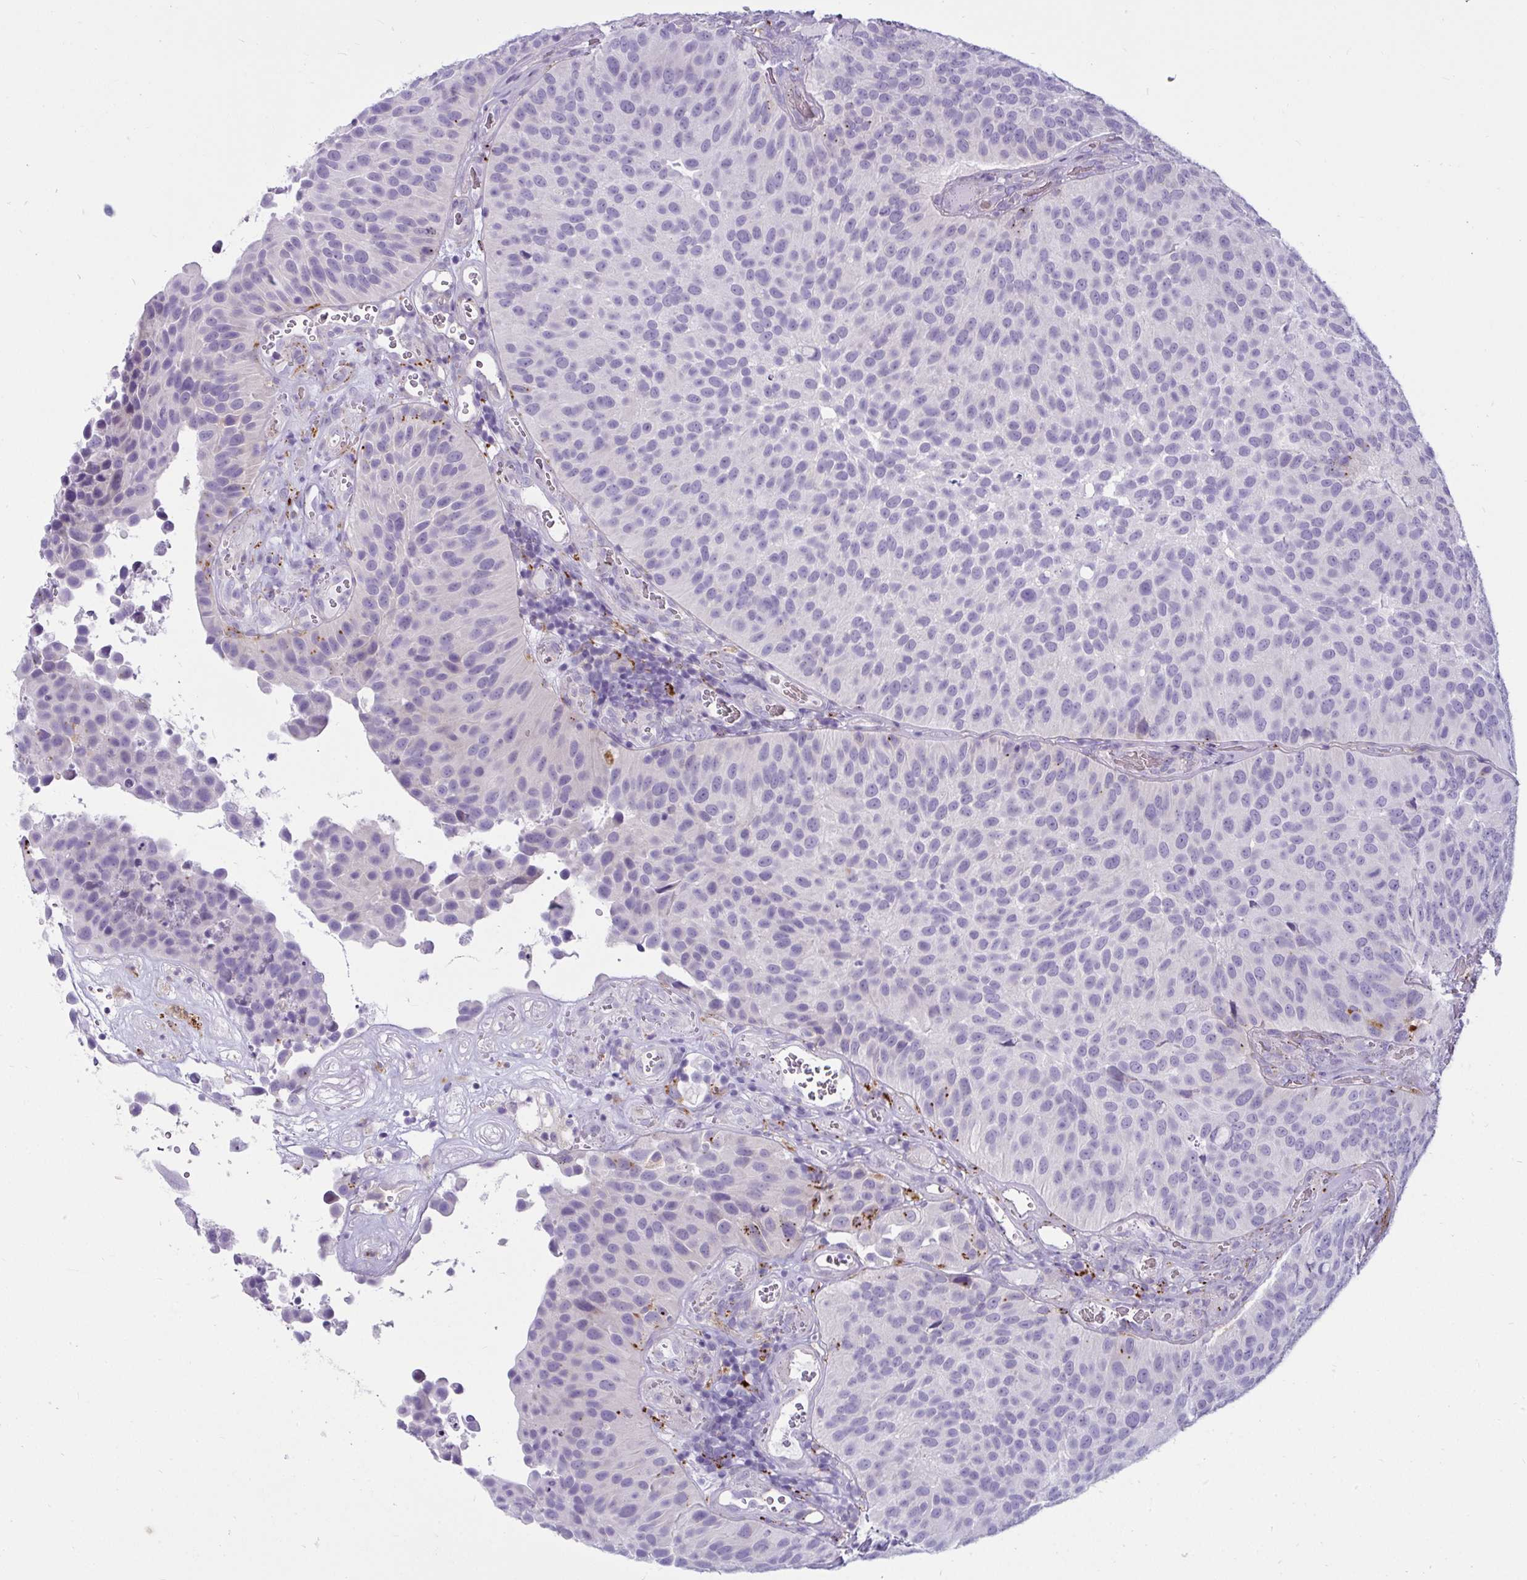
{"staining": {"intensity": "negative", "quantity": "none", "location": "none"}, "tissue": "urothelial cancer", "cell_type": "Tumor cells", "image_type": "cancer", "snomed": [{"axis": "morphology", "description": "Urothelial carcinoma, Low grade"}, {"axis": "topography", "description": "Urinary bladder"}], "caption": "DAB (3,3'-diaminobenzidine) immunohistochemical staining of urothelial cancer demonstrates no significant positivity in tumor cells. (DAB (3,3'-diaminobenzidine) immunohistochemistry, high magnification).", "gene": "CTSZ", "patient": {"sex": "male", "age": 76}}